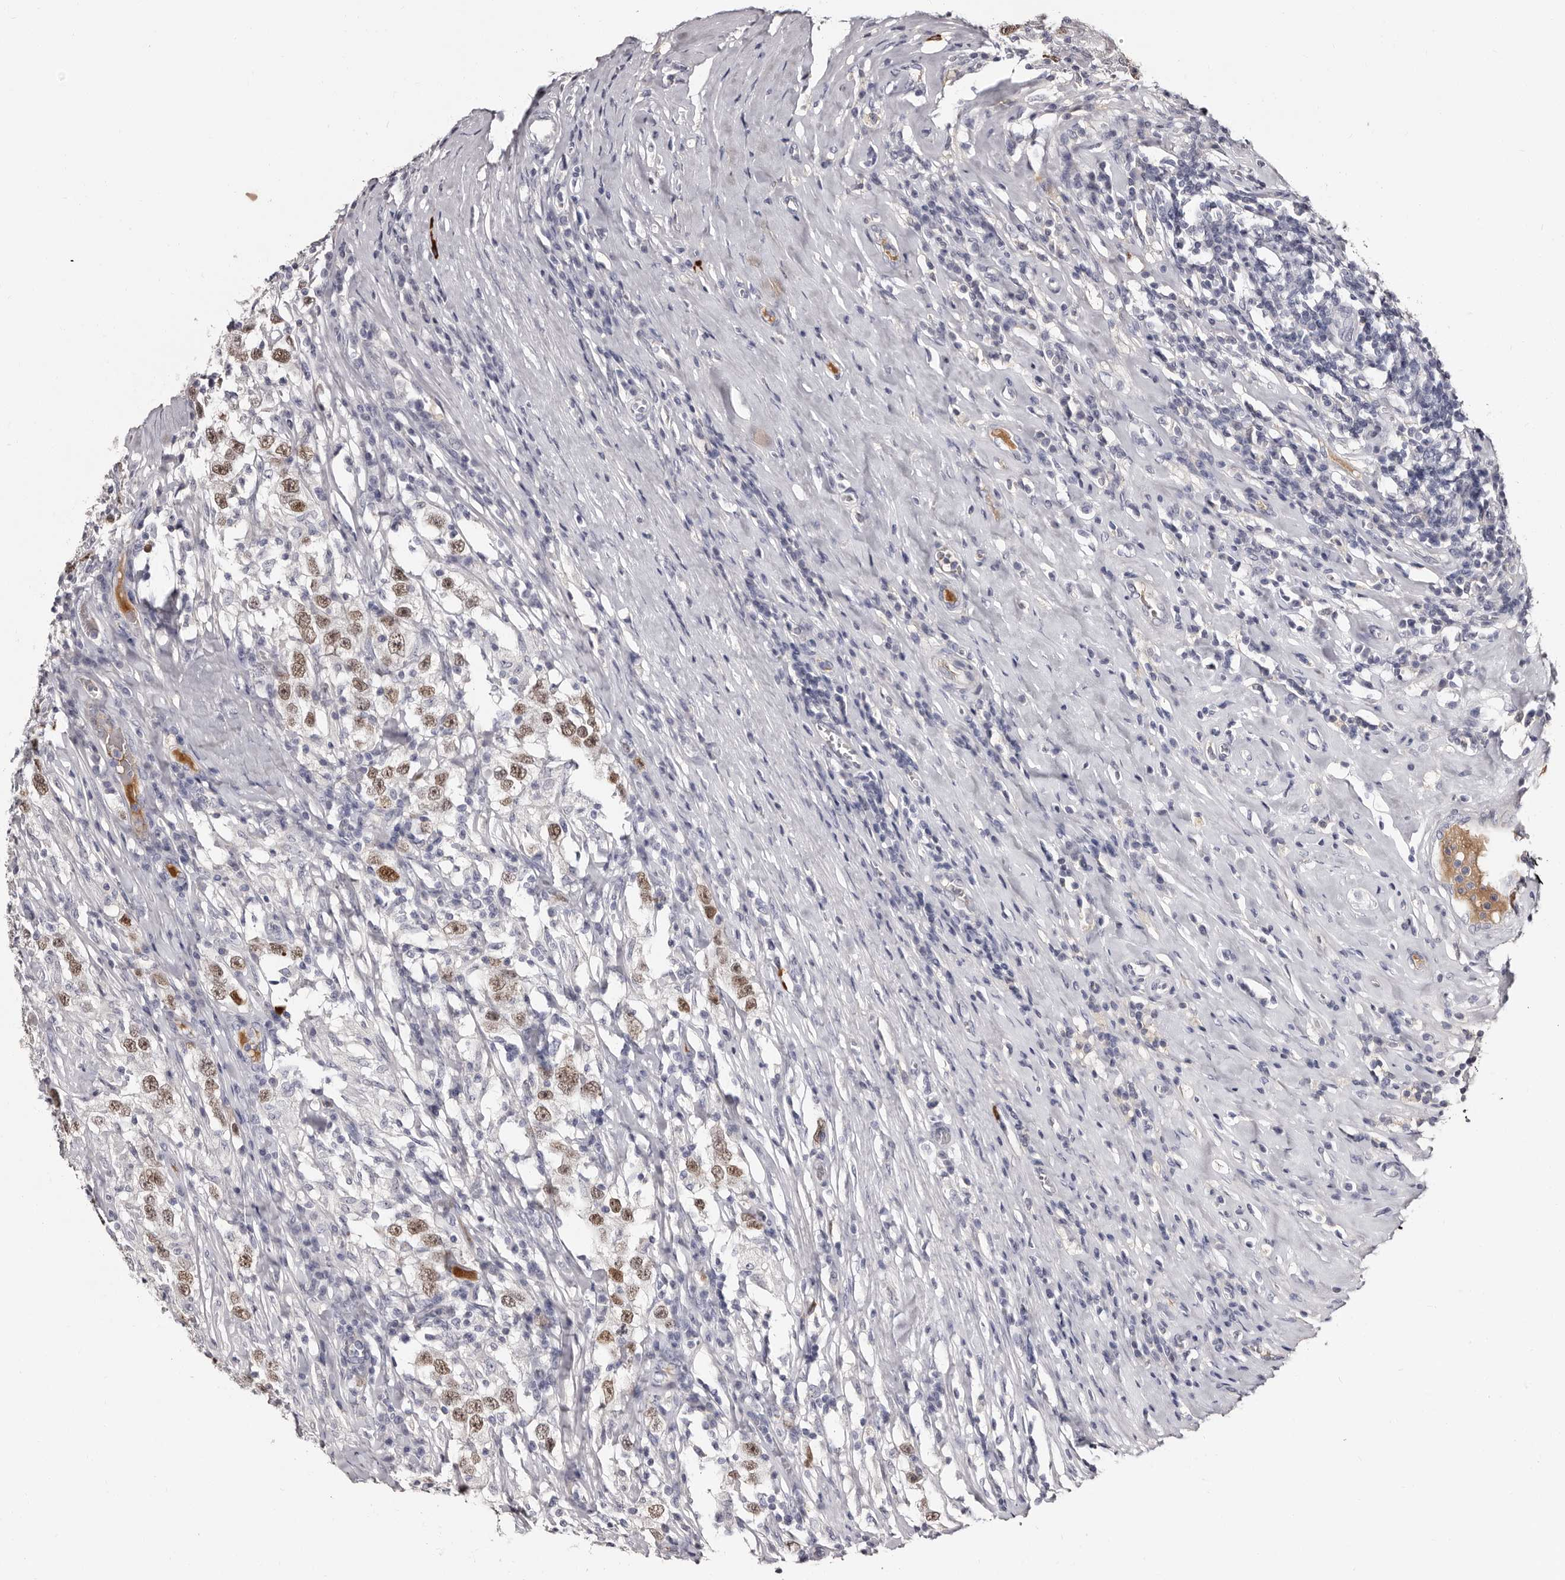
{"staining": {"intensity": "moderate", "quantity": ">75%", "location": "nuclear"}, "tissue": "testis cancer", "cell_type": "Tumor cells", "image_type": "cancer", "snomed": [{"axis": "morphology", "description": "Seminoma, NOS"}, {"axis": "topography", "description": "Testis"}], "caption": "IHC histopathology image of neoplastic tissue: human testis seminoma stained using IHC demonstrates medium levels of moderate protein expression localized specifically in the nuclear of tumor cells, appearing as a nuclear brown color.", "gene": "TBC1D22B", "patient": {"sex": "male", "age": 41}}